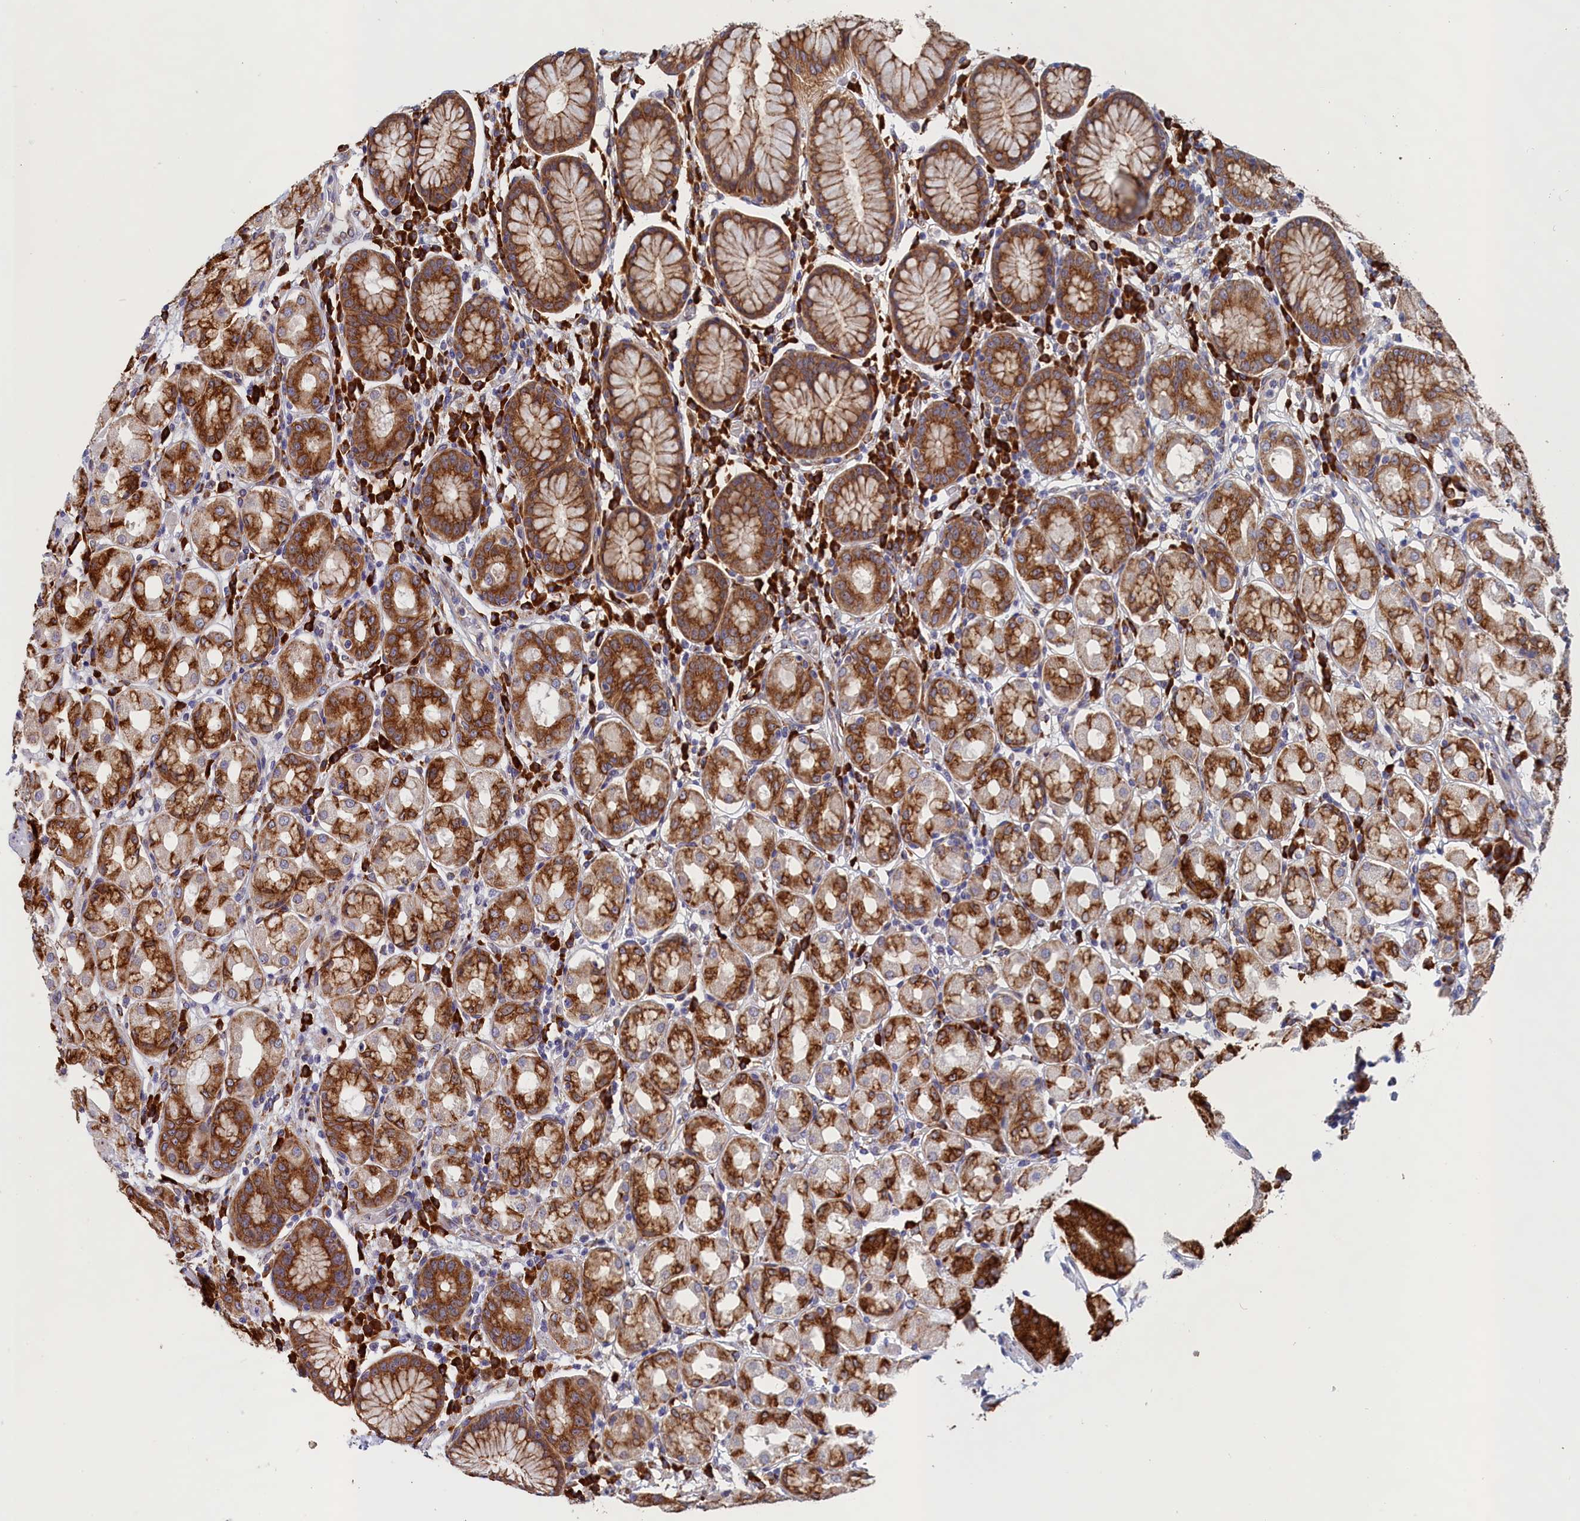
{"staining": {"intensity": "moderate", "quantity": ">75%", "location": "cytoplasmic/membranous"}, "tissue": "stomach", "cell_type": "Glandular cells", "image_type": "normal", "snomed": [{"axis": "morphology", "description": "Normal tissue, NOS"}, {"axis": "topography", "description": "Stomach"}, {"axis": "topography", "description": "Stomach, lower"}], "caption": "Unremarkable stomach was stained to show a protein in brown. There is medium levels of moderate cytoplasmic/membranous positivity in about >75% of glandular cells.", "gene": "CCDC68", "patient": {"sex": "female", "age": 56}}